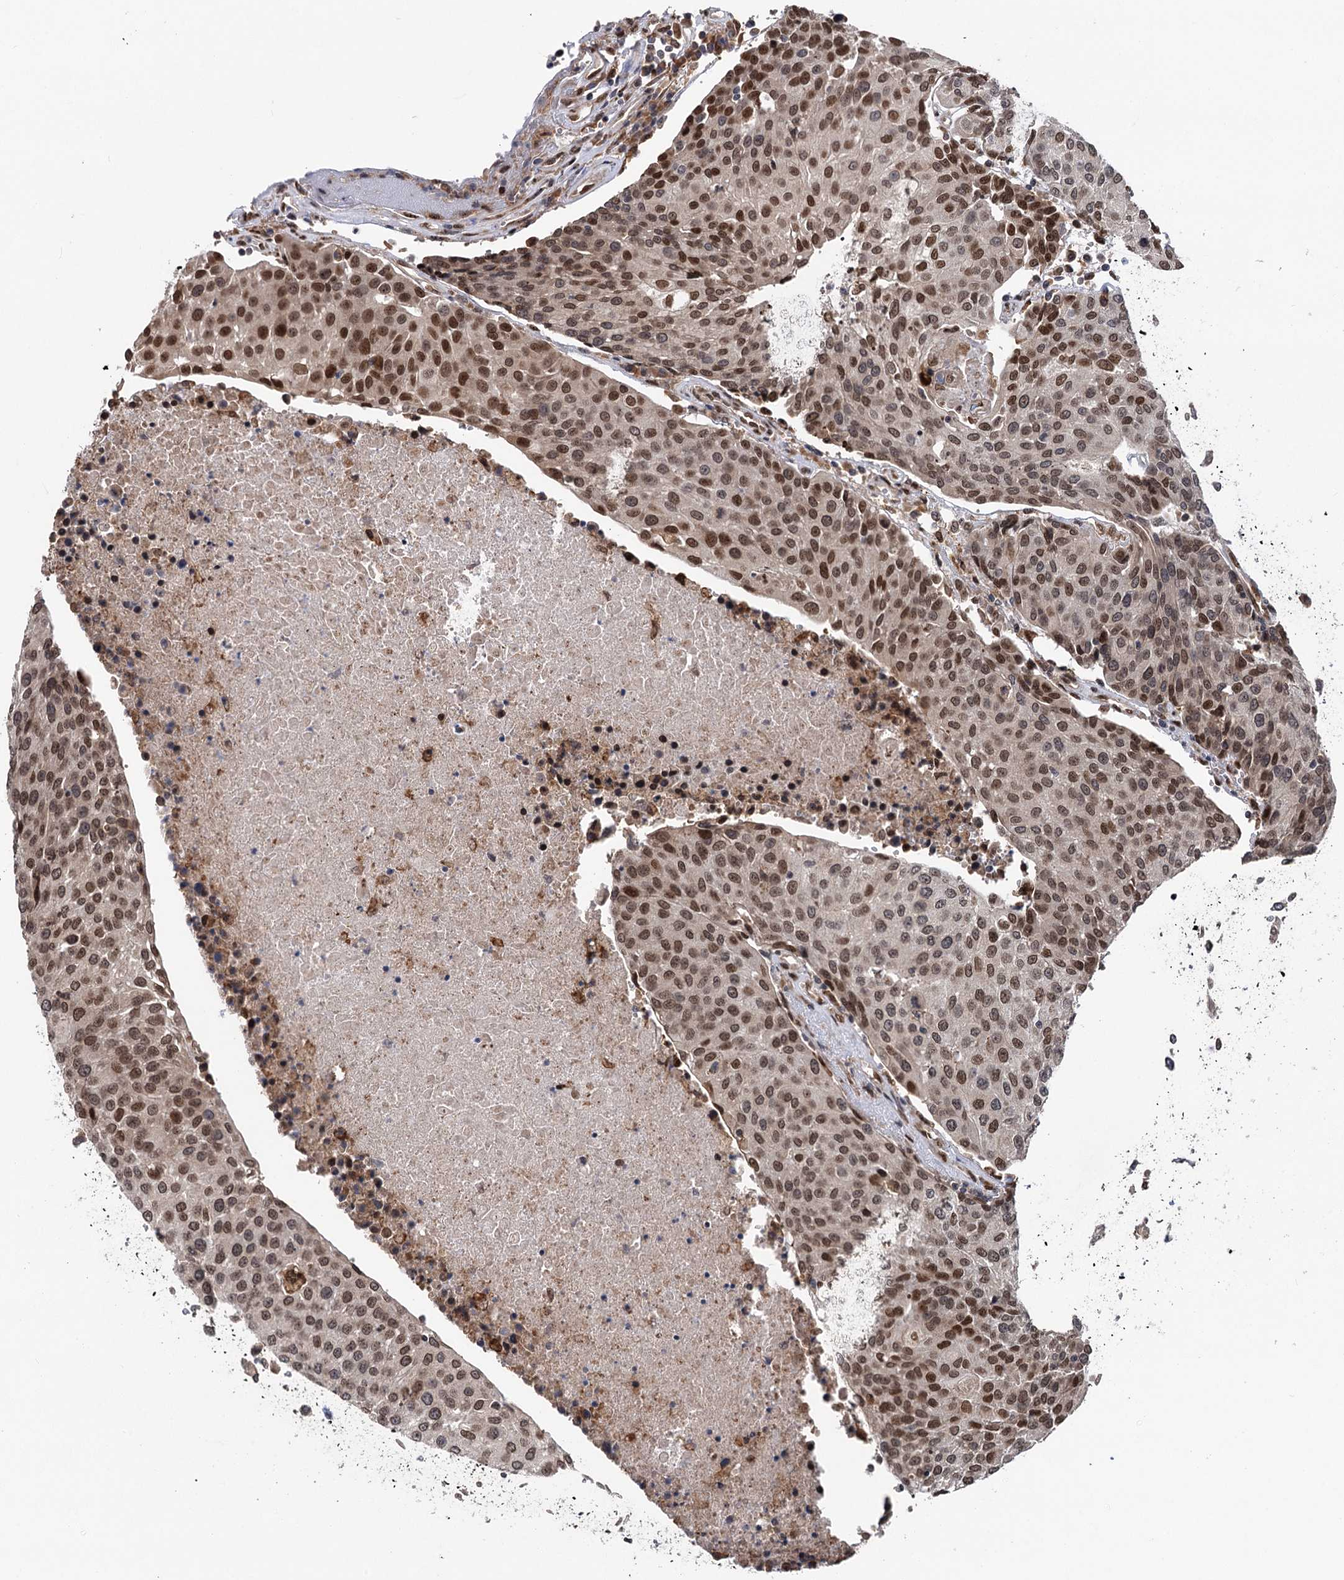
{"staining": {"intensity": "moderate", "quantity": ">75%", "location": "nuclear"}, "tissue": "urothelial cancer", "cell_type": "Tumor cells", "image_type": "cancer", "snomed": [{"axis": "morphology", "description": "Urothelial carcinoma, High grade"}, {"axis": "topography", "description": "Urinary bladder"}], "caption": "IHC (DAB) staining of human urothelial cancer displays moderate nuclear protein positivity in approximately >75% of tumor cells.", "gene": "MESD", "patient": {"sex": "female", "age": 85}}